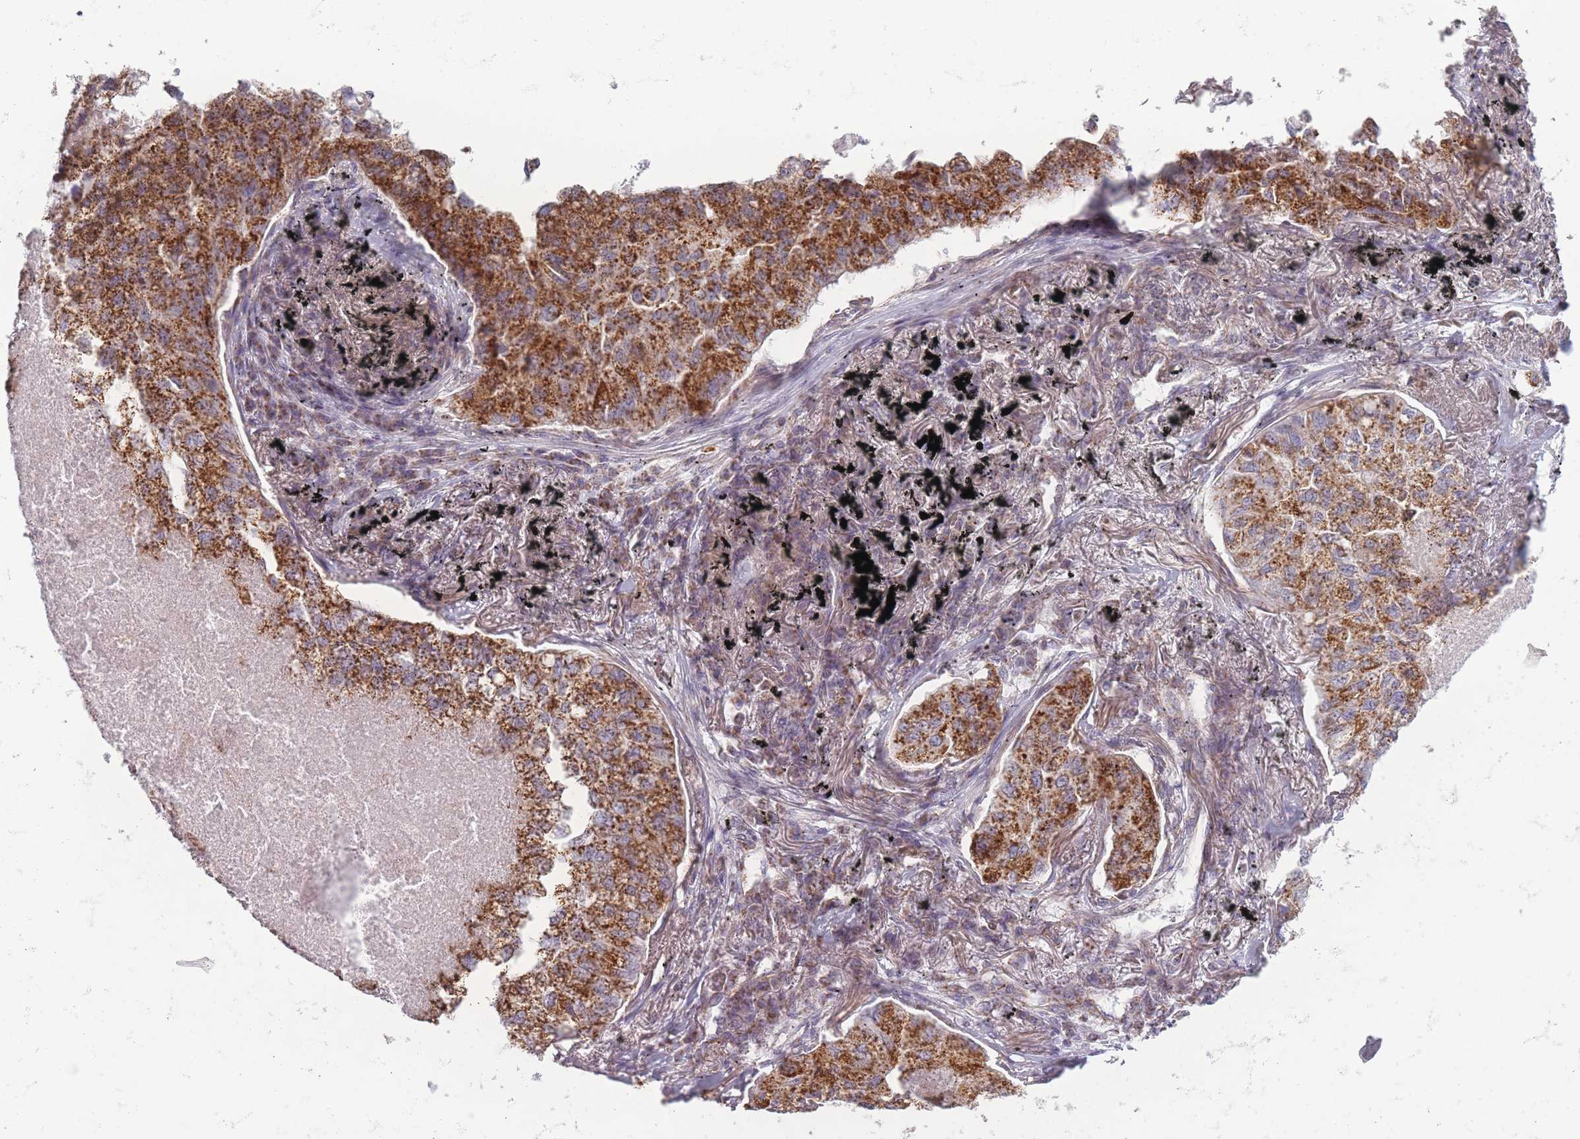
{"staining": {"intensity": "strong", "quantity": ">75%", "location": "cytoplasmic/membranous"}, "tissue": "lung cancer", "cell_type": "Tumor cells", "image_type": "cancer", "snomed": [{"axis": "morphology", "description": "Adenocarcinoma, NOS"}, {"axis": "topography", "description": "Lung"}], "caption": "IHC staining of lung adenocarcinoma, which reveals high levels of strong cytoplasmic/membranous positivity in about >75% of tumor cells indicating strong cytoplasmic/membranous protein positivity. The staining was performed using DAB (brown) for protein detection and nuclei were counterstained in hematoxylin (blue).", "gene": "DCHS1", "patient": {"sex": "male", "age": 65}}